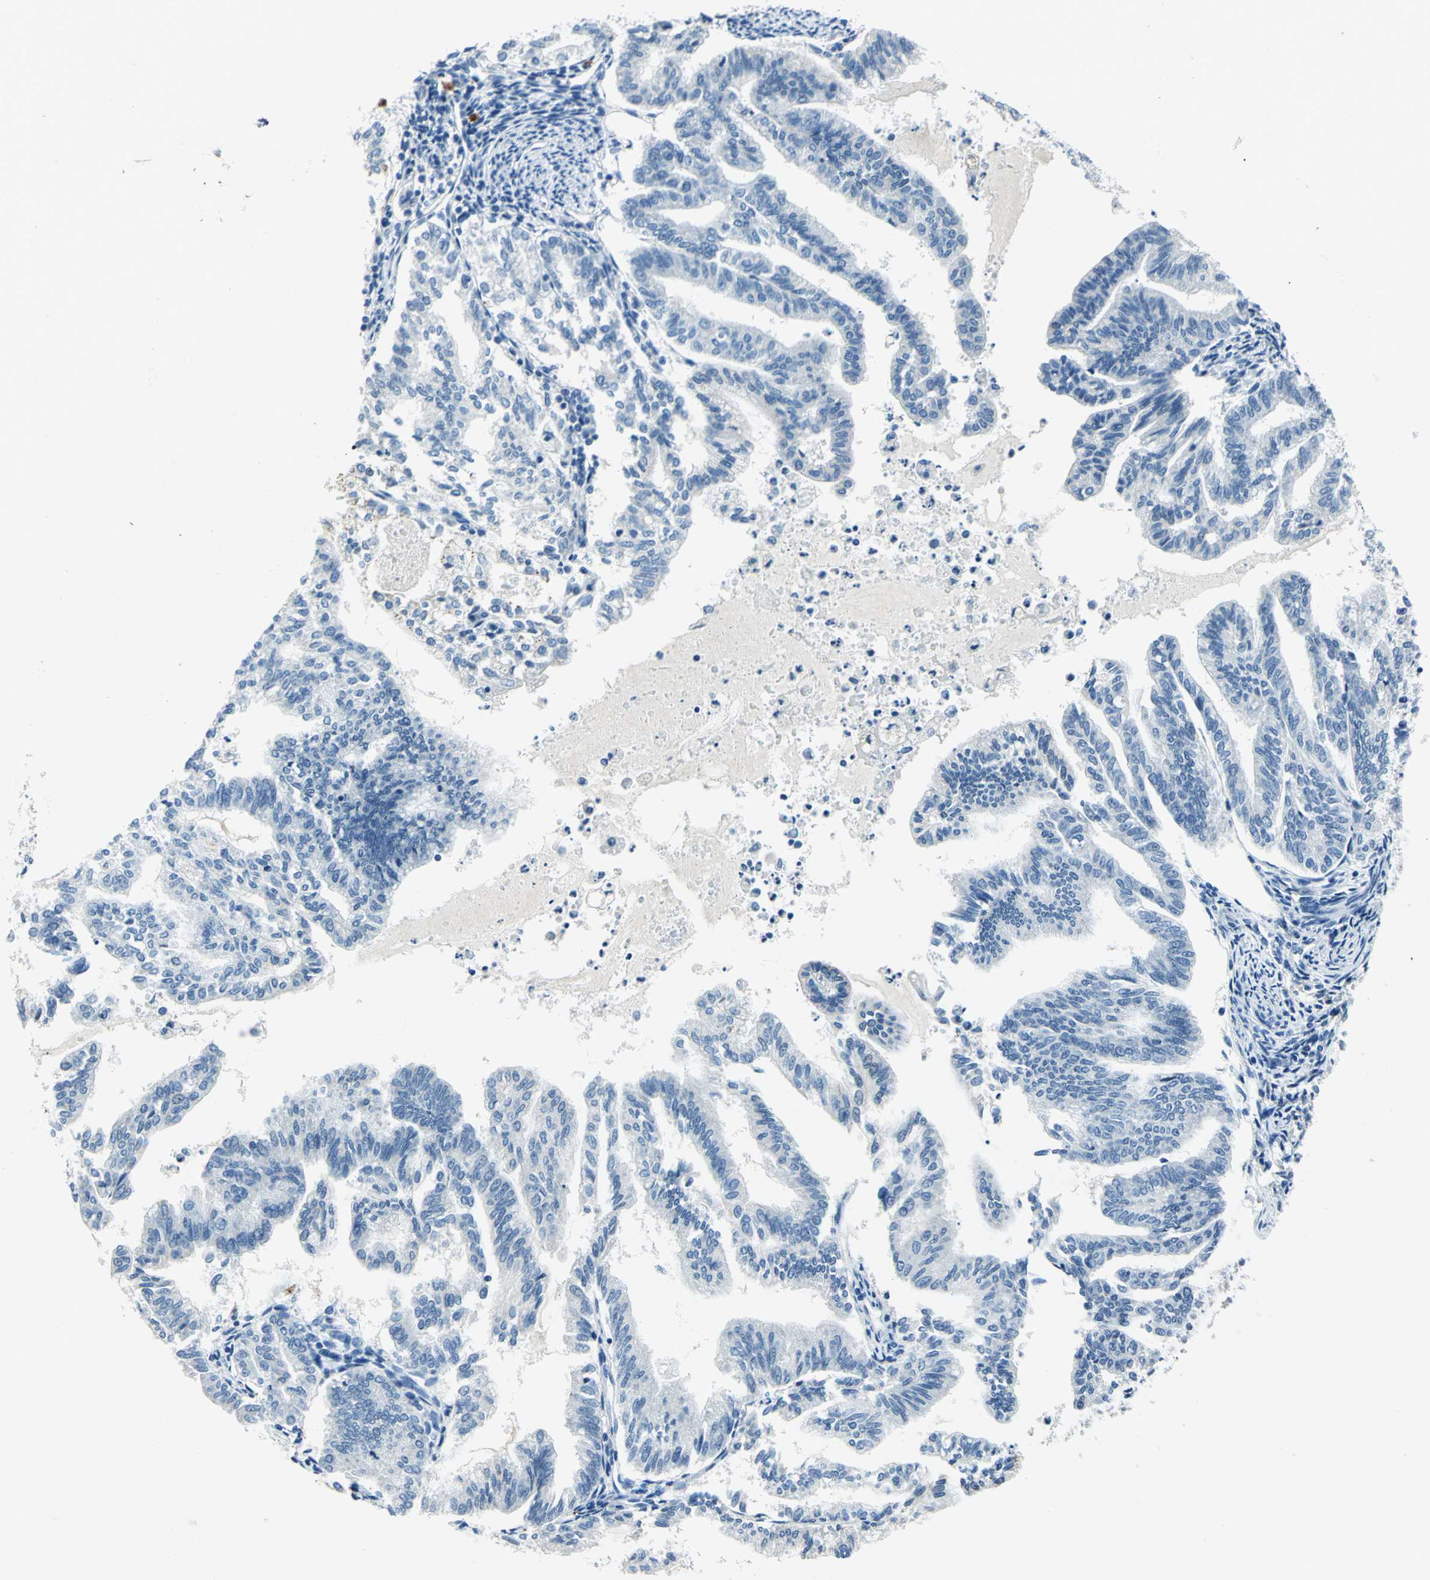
{"staining": {"intensity": "negative", "quantity": "none", "location": "none"}, "tissue": "endometrial cancer", "cell_type": "Tumor cells", "image_type": "cancer", "snomed": [{"axis": "morphology", "description": "Adenocarcinoma, NOS"}, {"axis": "topography", "description": "Endometrium"}], "caption": "A micrograph of human endometrial cancer is negative for staining in tumor cells. Nuclei are stained in blue.", "gene": "RAD17", "patient": {"sex": "female", "age": 79}}